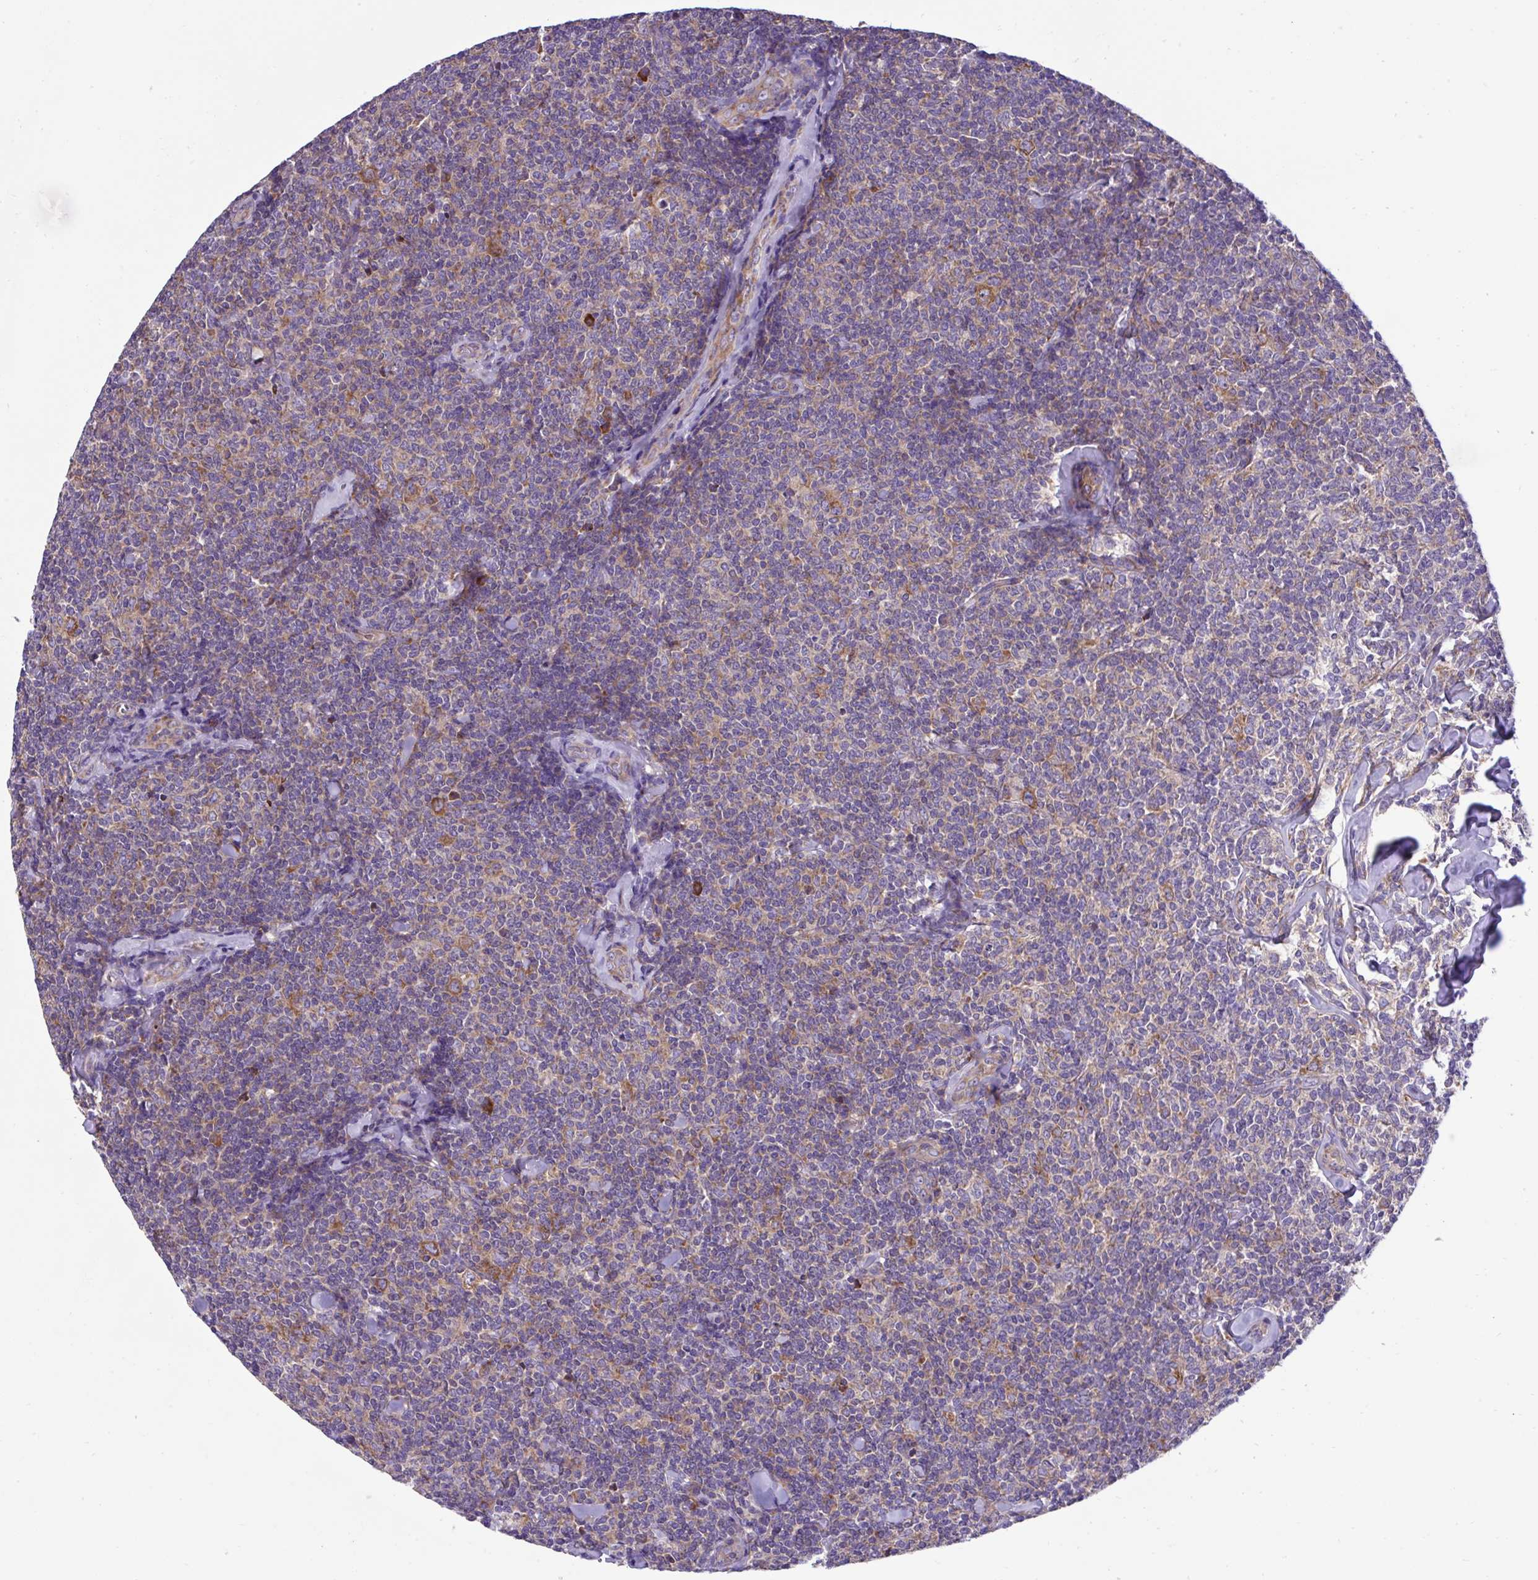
{"staining": {"intensity": "moderate", "quantity": "25%-75%", "location": "cytoplasmic/membranous"}, "tissue": "lymphoma", "cell_type": "Tumor cells", "image_type": "cancer", "snomed": [{"axis": "morphology", "description": "Malignant lymphoma, non-Hodgkin's type, Low grade"}, {"axis": "topography", "description": "Lymph node"}], "caption": "High-power microscopy captured an IHC micrograph of malignant lymphoma, non-Hodgkin's type (low-grade), revealing moderate cytoplasmic/membranous expression in approximately 25%-75% of tumor cells. The protein is stained brown, and the nuclei are stained in blue (DAB (3,3'-diaminobenzidine) IHC with brightfield microscopy, high magnification).", "gene": "RPL7", "patient": {"sex": "female", "age": 56}}